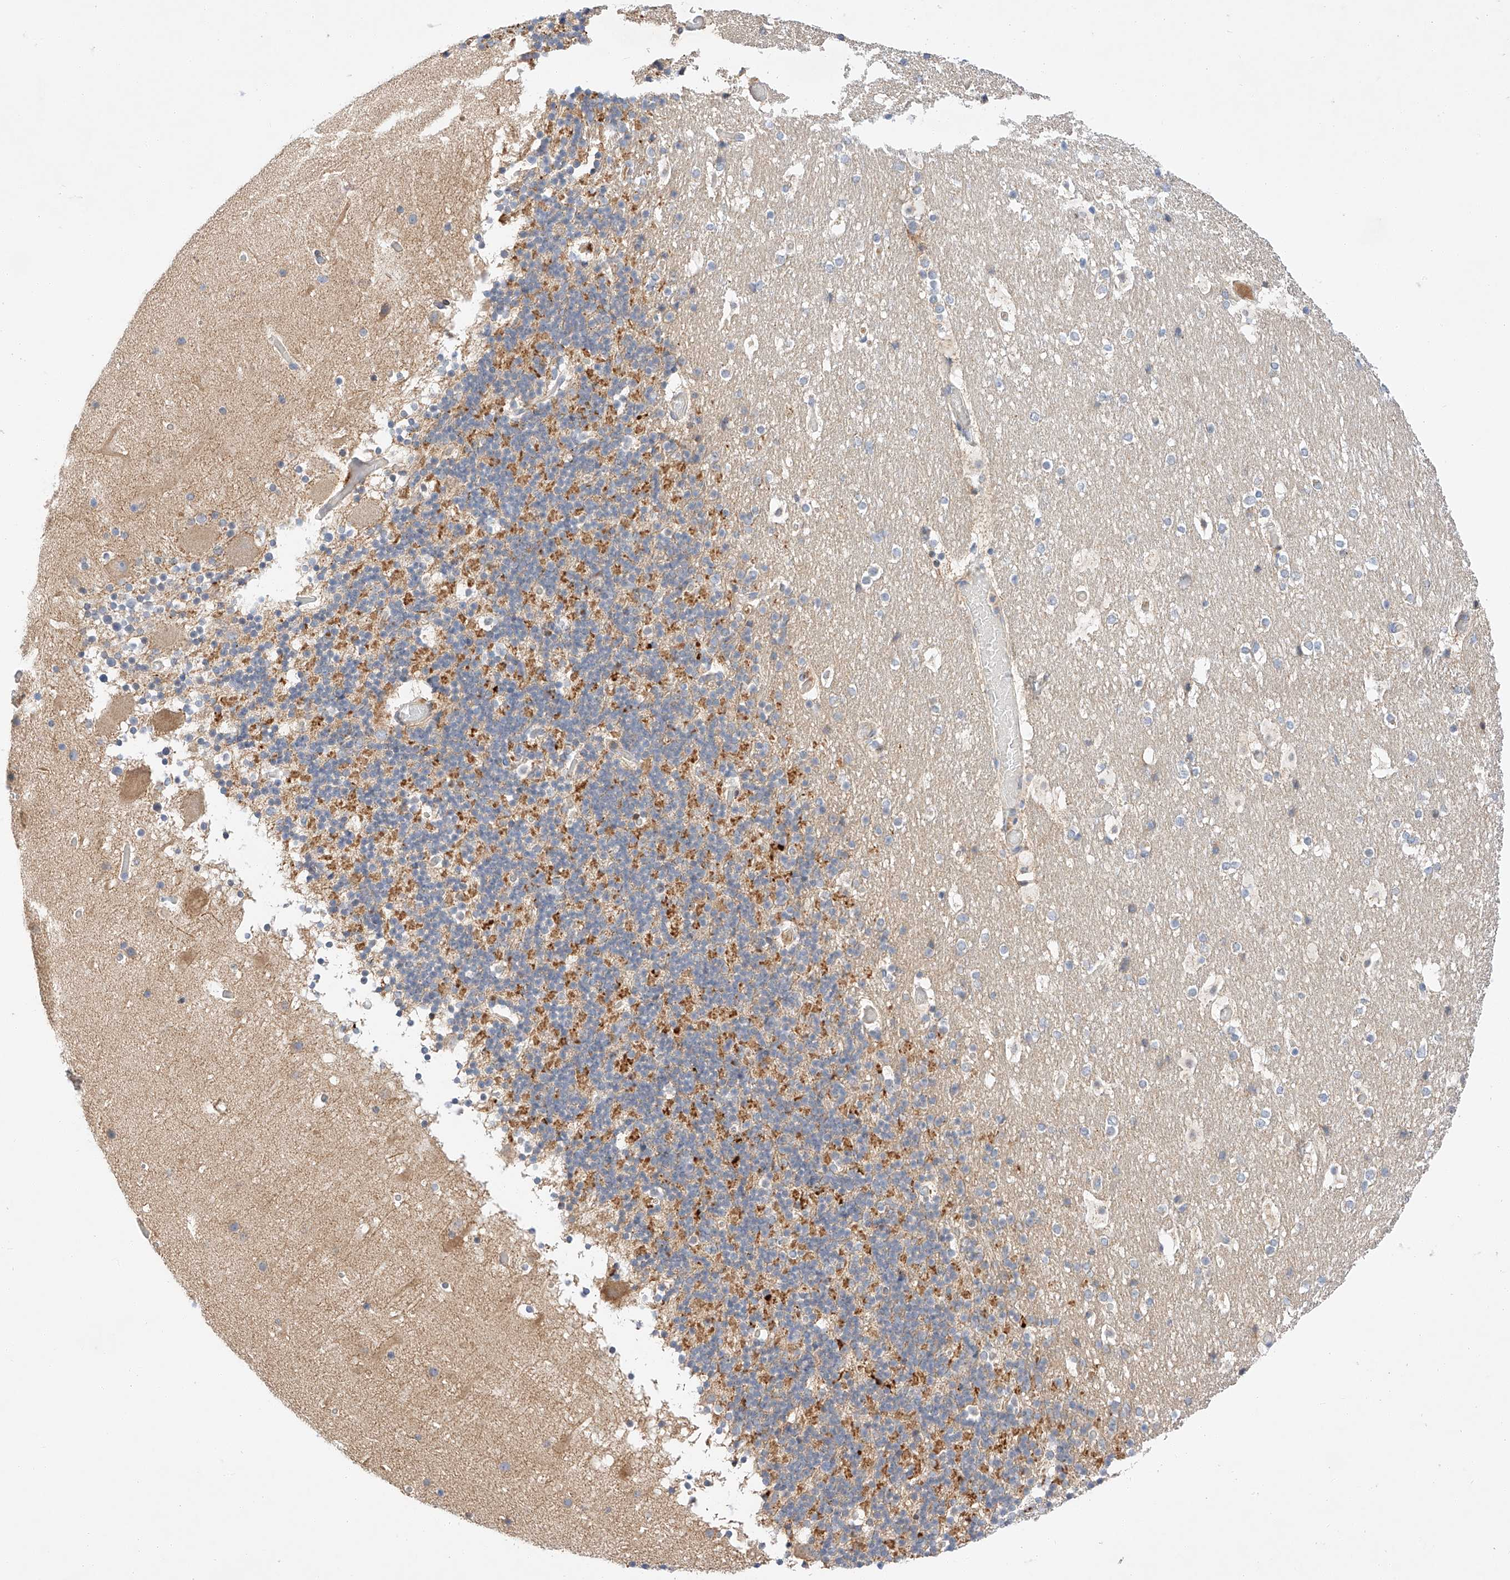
{"staining": {"intensity": "moderate", "quantity": ">75%", "location": "cytoplasmic/membranous"}, "tissue": "cerebellum", "cell_type": "Cells in granular layer", "image_type": "normal", "snomed": [{"axis": "morphology", "description": "Normal tissue, NOS"}, {"axis": "topography", "description": "Cerebellum"}], "caption": "This is a histology image of IHC staining of normal cerebellum, which shows moderate positivity in the cytoplasmic/membranous of cells in granular layer.", "gene": "C6orf118", "patient": {"sex": "male", "age": 57}}